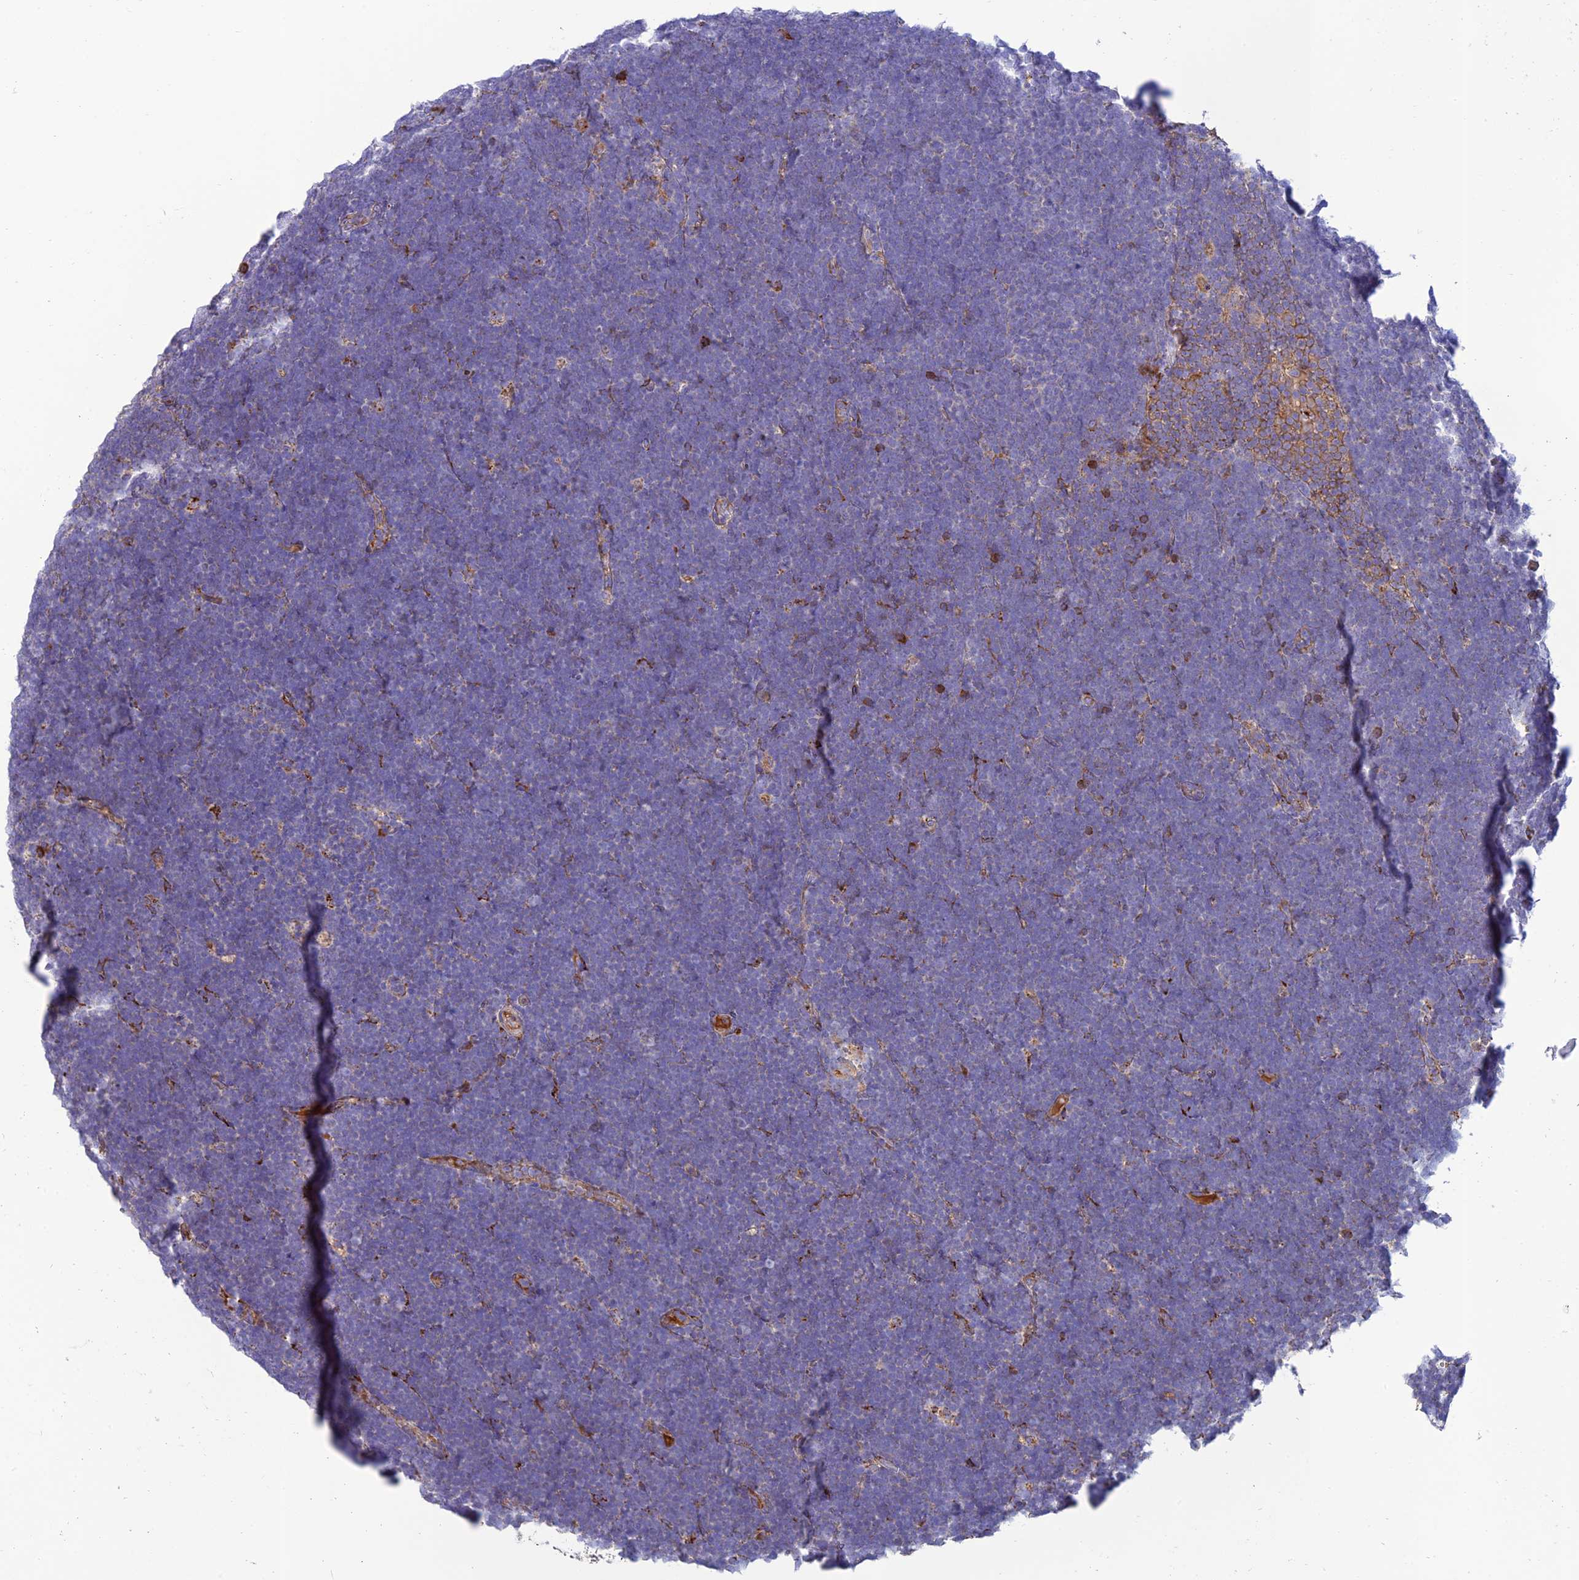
{"staining": {"intensity": "negative", "quantity": "none", "location": "none"}, "tissue": "lymphoma", "cell_type": "Tumor cells", "image_type": "cancer", "snomed": [{"axis": "morphology", "description": "Malignant lymphoma, non-Hodgkin's type, High grade"}, {"axis": "topography", "description": "Lymph node"}], "caption": "A high-resolution micrograph shows IHC staining of high-grade malignant lymphoma, non-Hodgkin's type, which exhibits no significant staining in tumor cells.", "gene": "RCN3", "patient": {"sex": "male", "age": 13}}